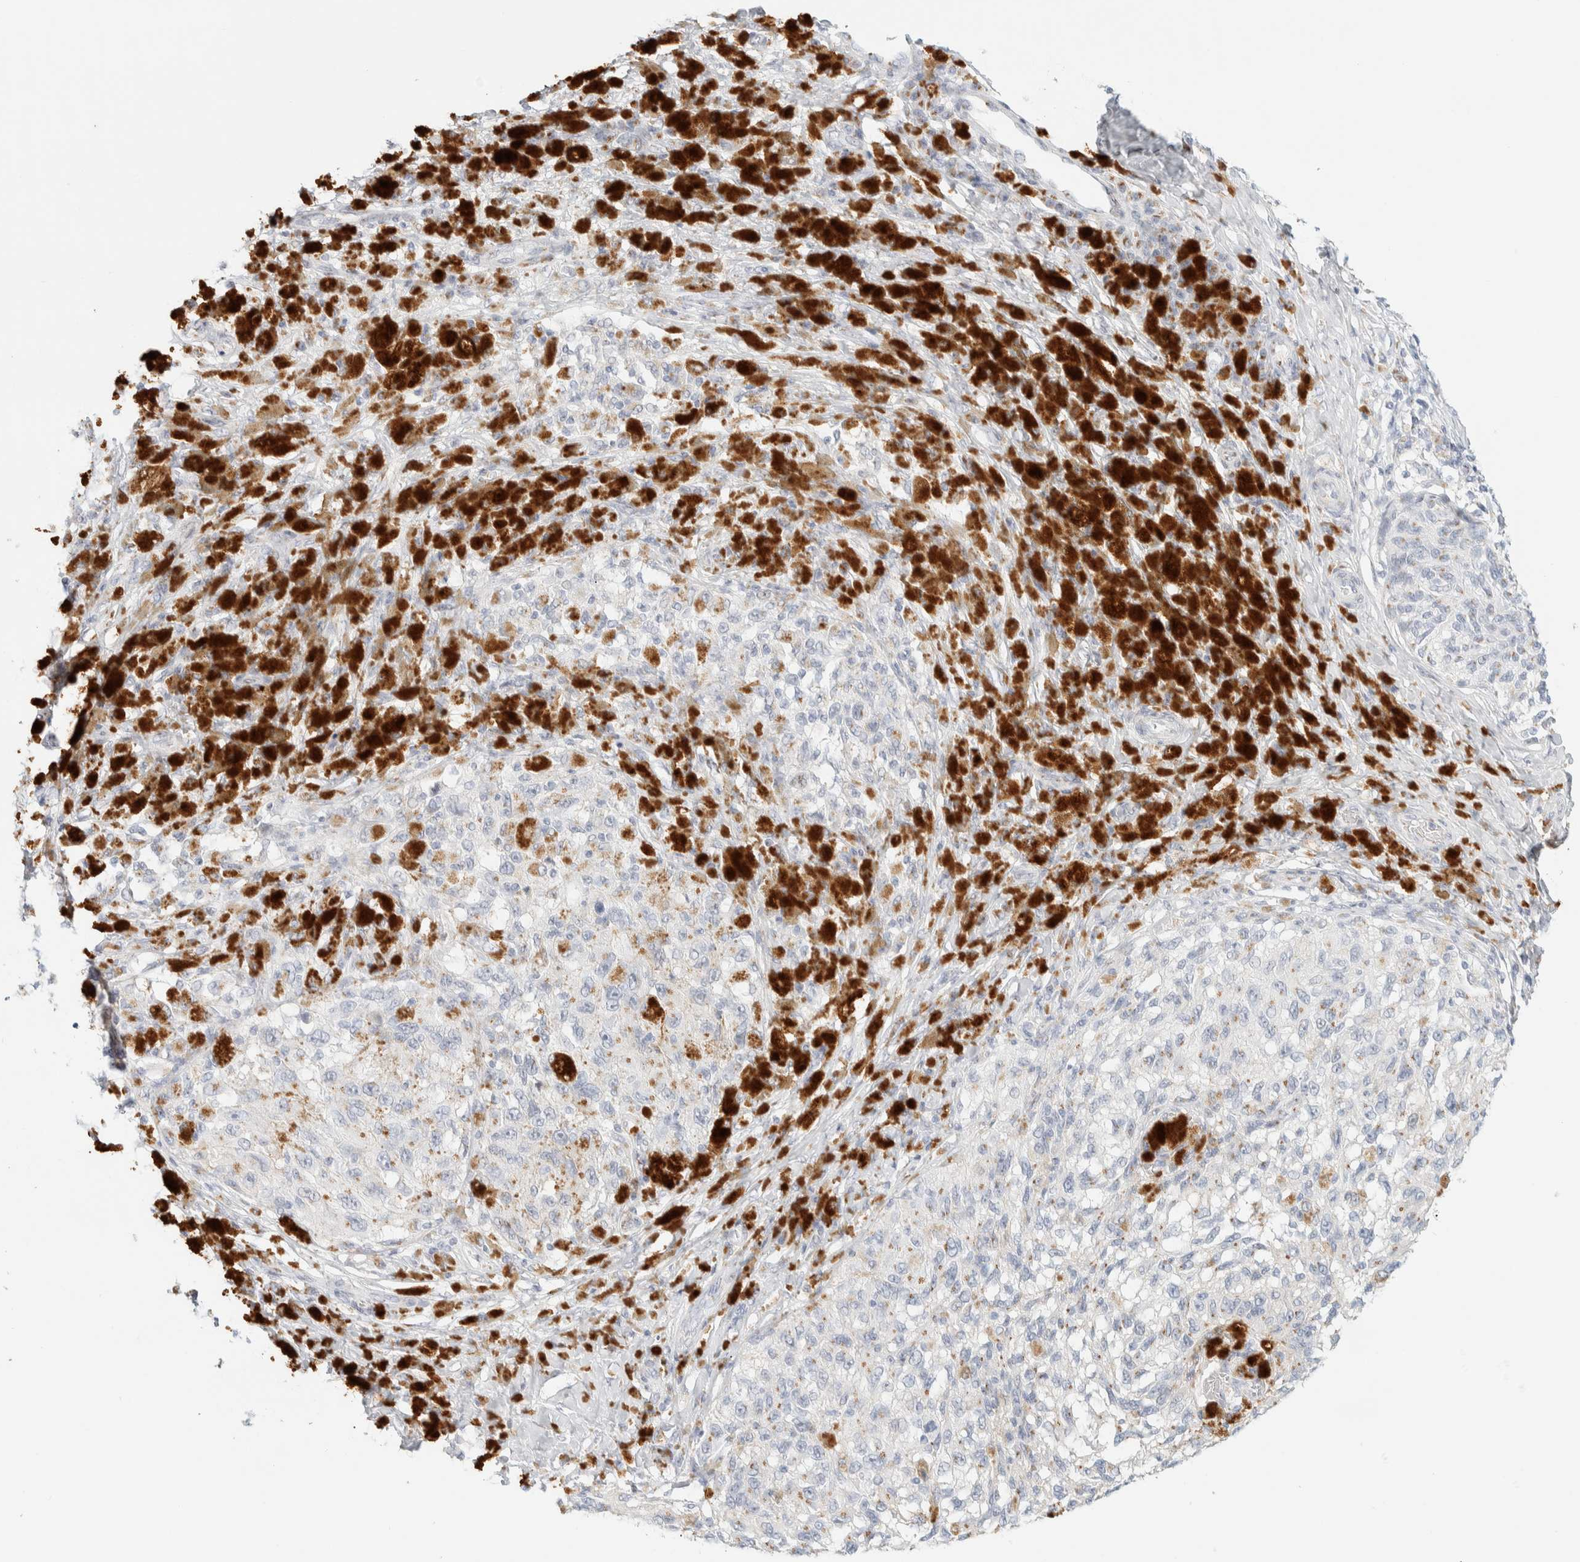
{"staining": {"intensity": "negative", "quantity": "none", "location": "none"}, "tissue": "melanoma", "cell_type": "Tumor cells", "image_type": "cancer", "snomed": [{"axis": "morphology", "description": "Malignant melanoma, NOS"}, {"axis": "topography", "description": "Skin"}], "caption": "There is no significant positivity in tumor cells of melanoma. (Immunohistochemistry, brightfield microscopy, high magnification).", "gene": "SPNS3", "patient": {"sex": "female", "age": 73}}